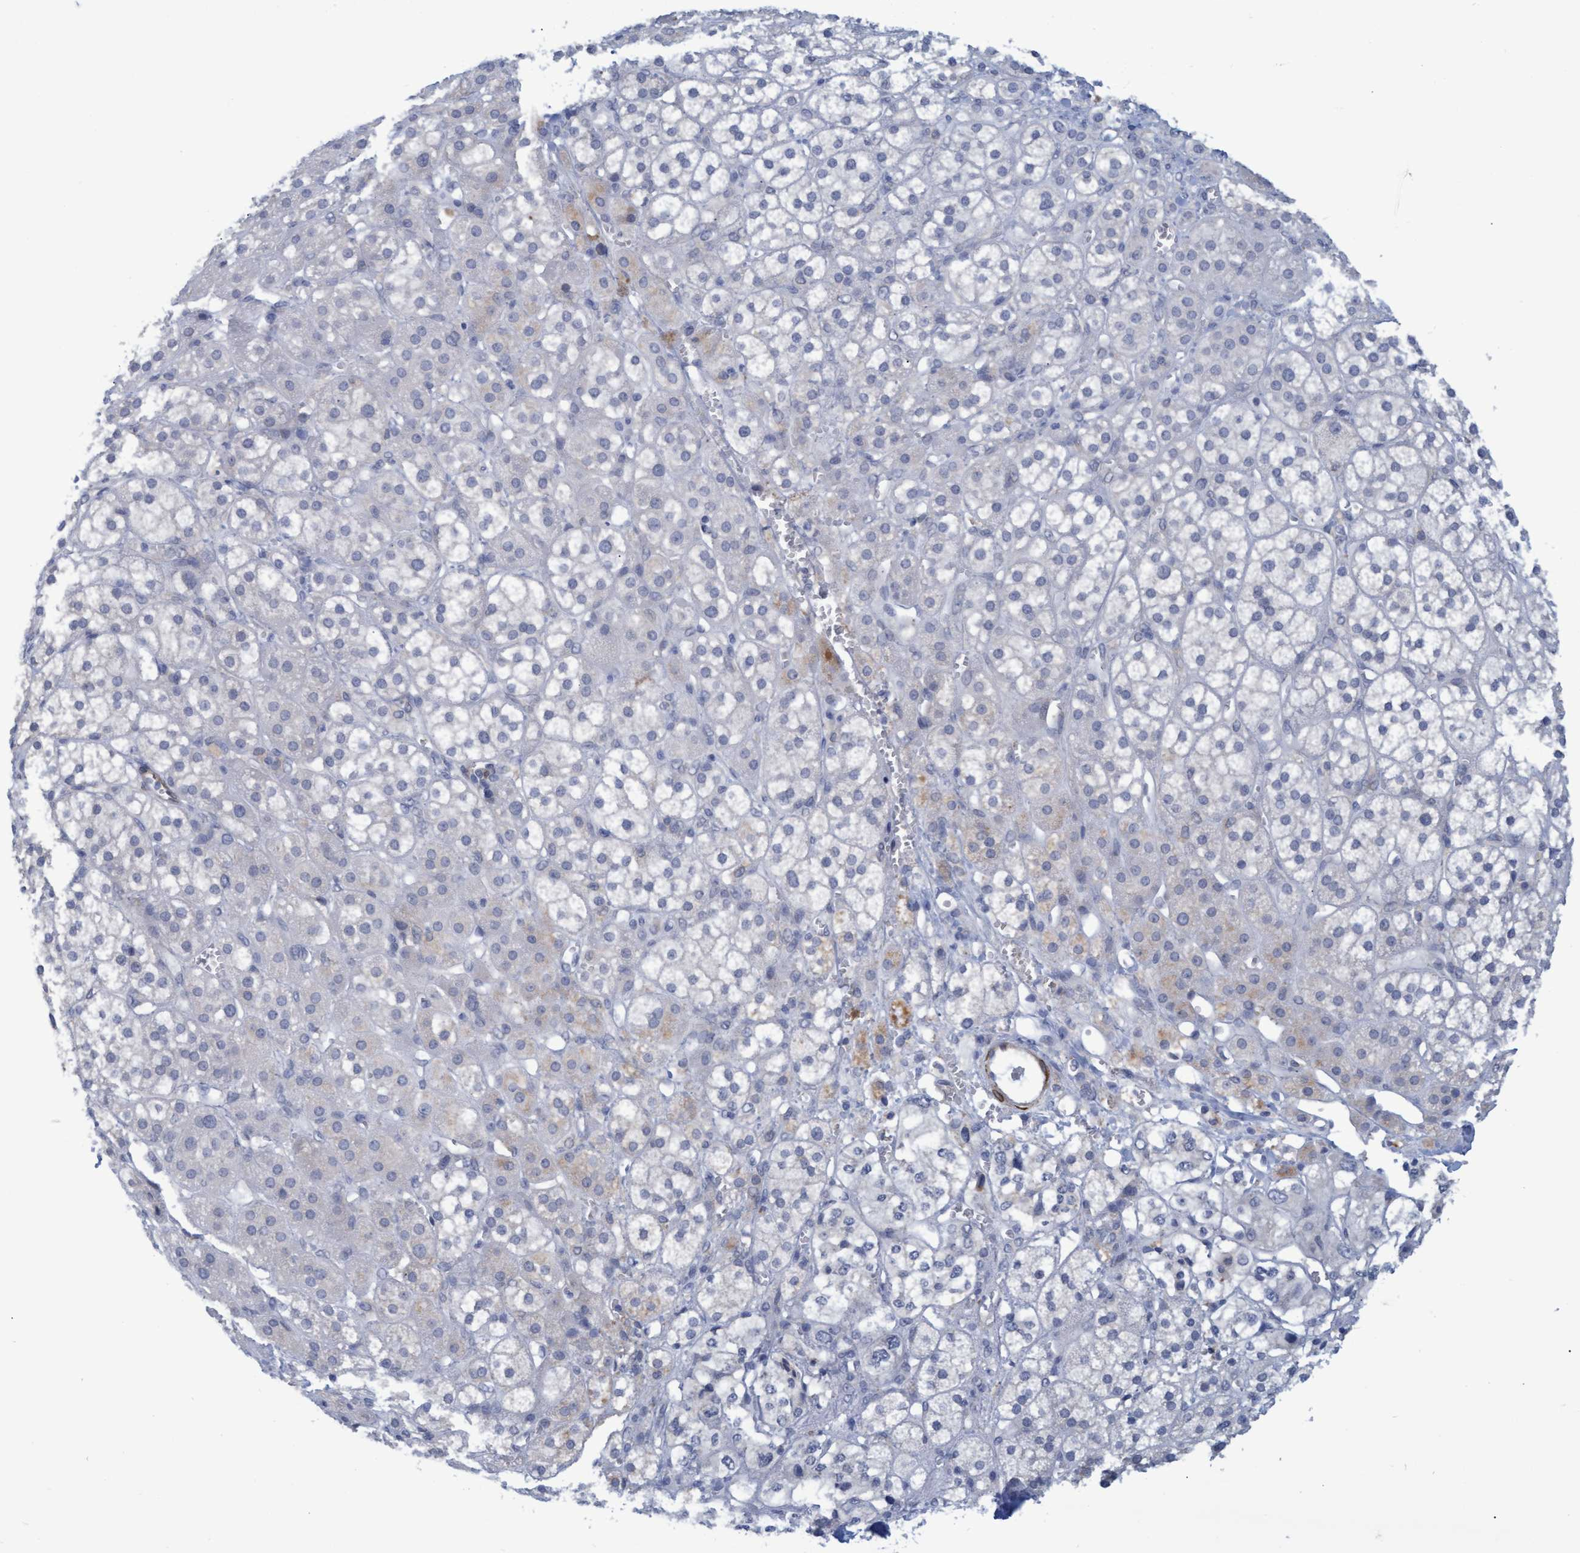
{"staining": {"intensity": "negative", "quantity": "none", "location": "none"}, "tissue": "adrenal gland", "cell_type": "Glandular cells", "image_type": "normal", "snomed": [{"axis": "morphology", "description": "Normal tissue, NOS"}, {"axis": "topography", "description": "Adrenal gland"}], "caption": "DAB (3,3'-diaminobenzidine) immunohistochemical staining of benign human adrenal gland reveals no significant positivity in glandular cells.", "gene": "SSTR3", "patient": {"sex": "male", "age": 56}}